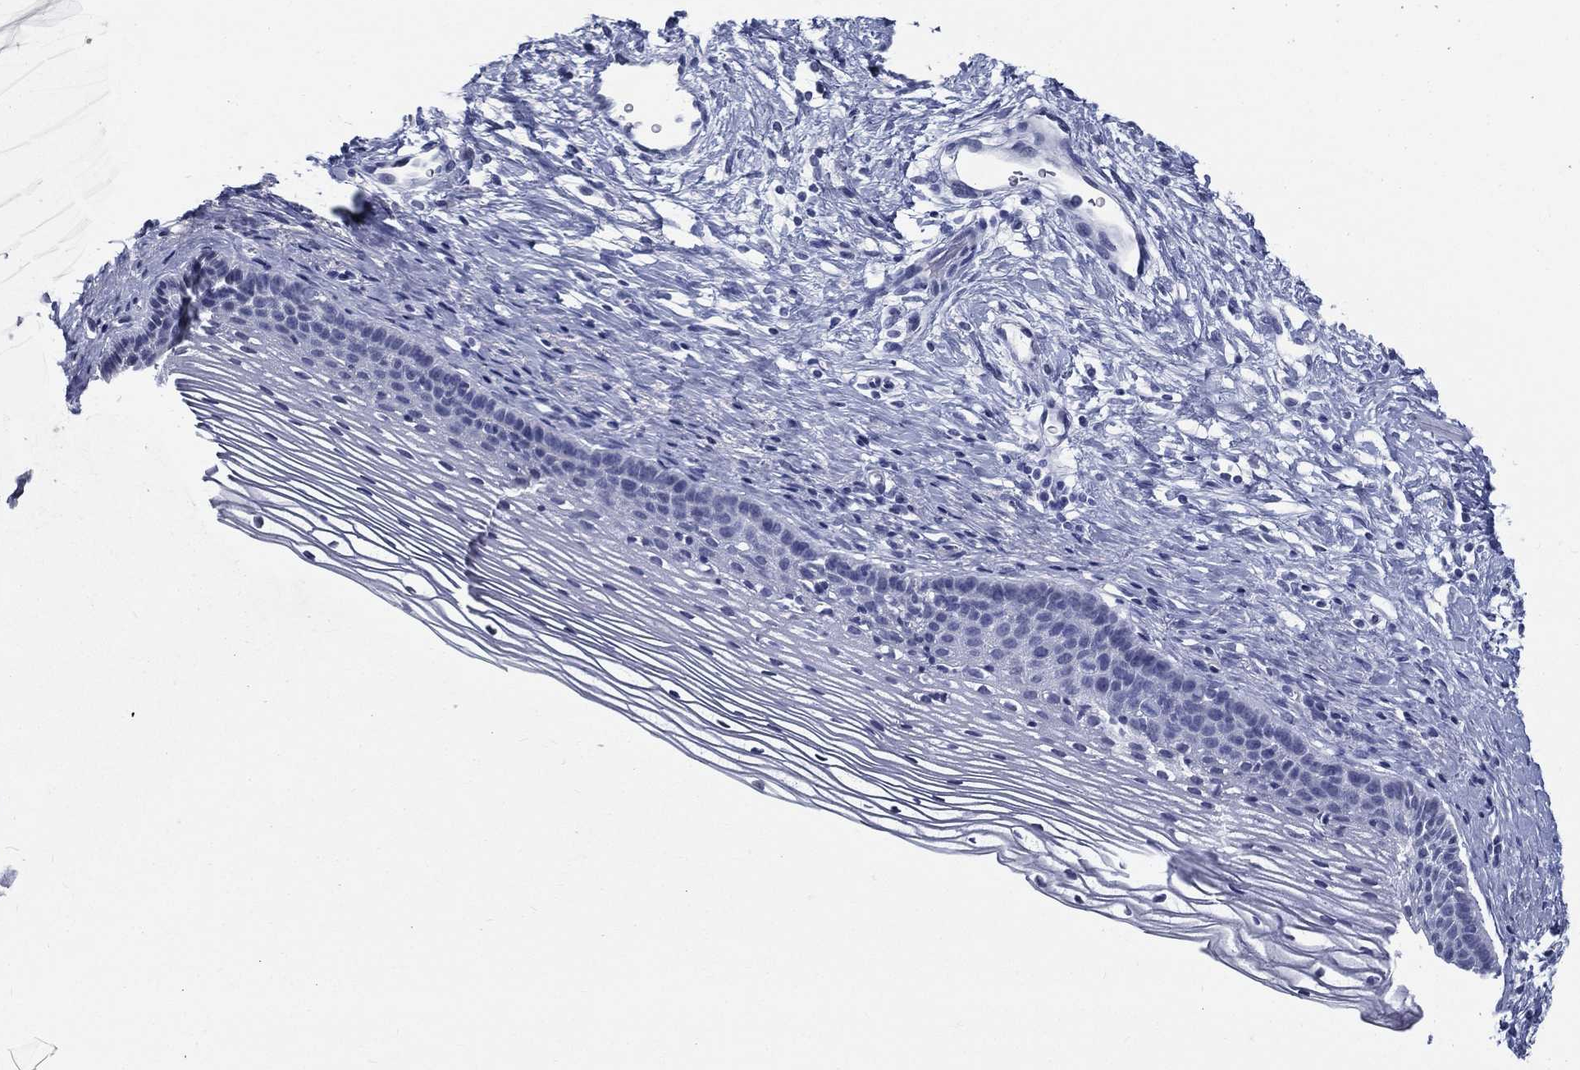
{"staining": {"intensity": "negative", "quantity": "none", "location": "none"}, "tissue": "cervix", "cell_type": "Squamous epithelial cells", "image_type": "normal", "snomed": [{"axis": "morphology", "description": "Normal tissue, NOS"}, {"axis": "topography", "description": "Cervix"}], "caption": "Immunohistochemistry (IHC) micrograph of normal human cervix stained for a protein (brown), which demonstrates no positivity in squamous epithelial cells. (DAB (3,3'-diaminobenzidine) immunohistochemistry (IHC) with hematoxylin counter stain).", "gene": "RSPH4A", "patient": {"sex": "female", "age": 39}}